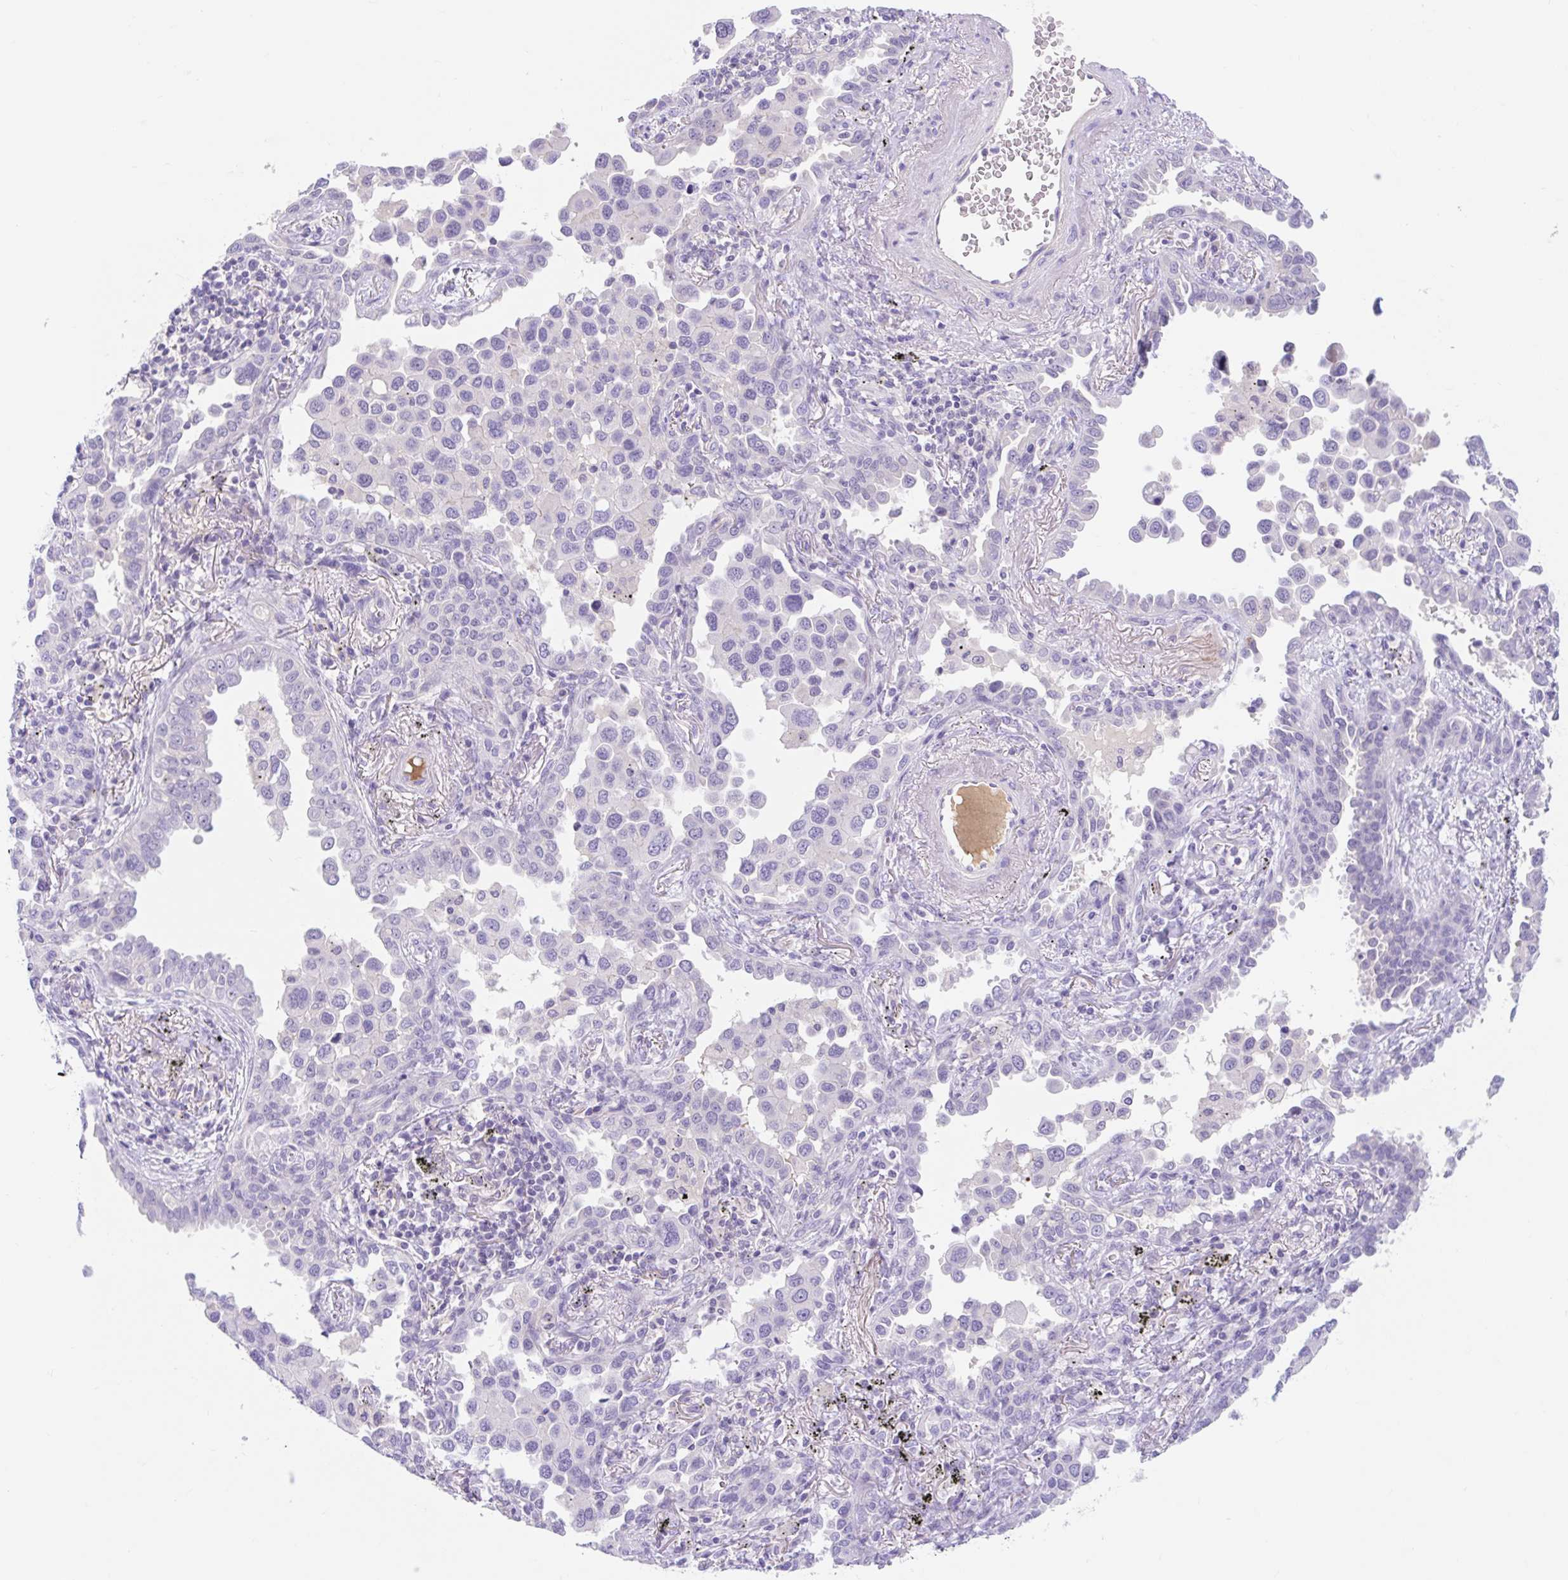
{"staining": {"intensity": "negative", "quantity": "none", "location": "none"}, "tissue": "lung cancer", "cell_type": "Tumor cells", "image_type": "cancer", "snomed": [{"axis": "morphology", "description": "Adenocarcinoma, NOS"}, {"axis": "topography", "description": "Lung"}], "caption": "Tumor cells are negative for protein expression in human lung cancer.", "gene": "SLC28A1", "patient": {"sex": "male", "age": 67}}